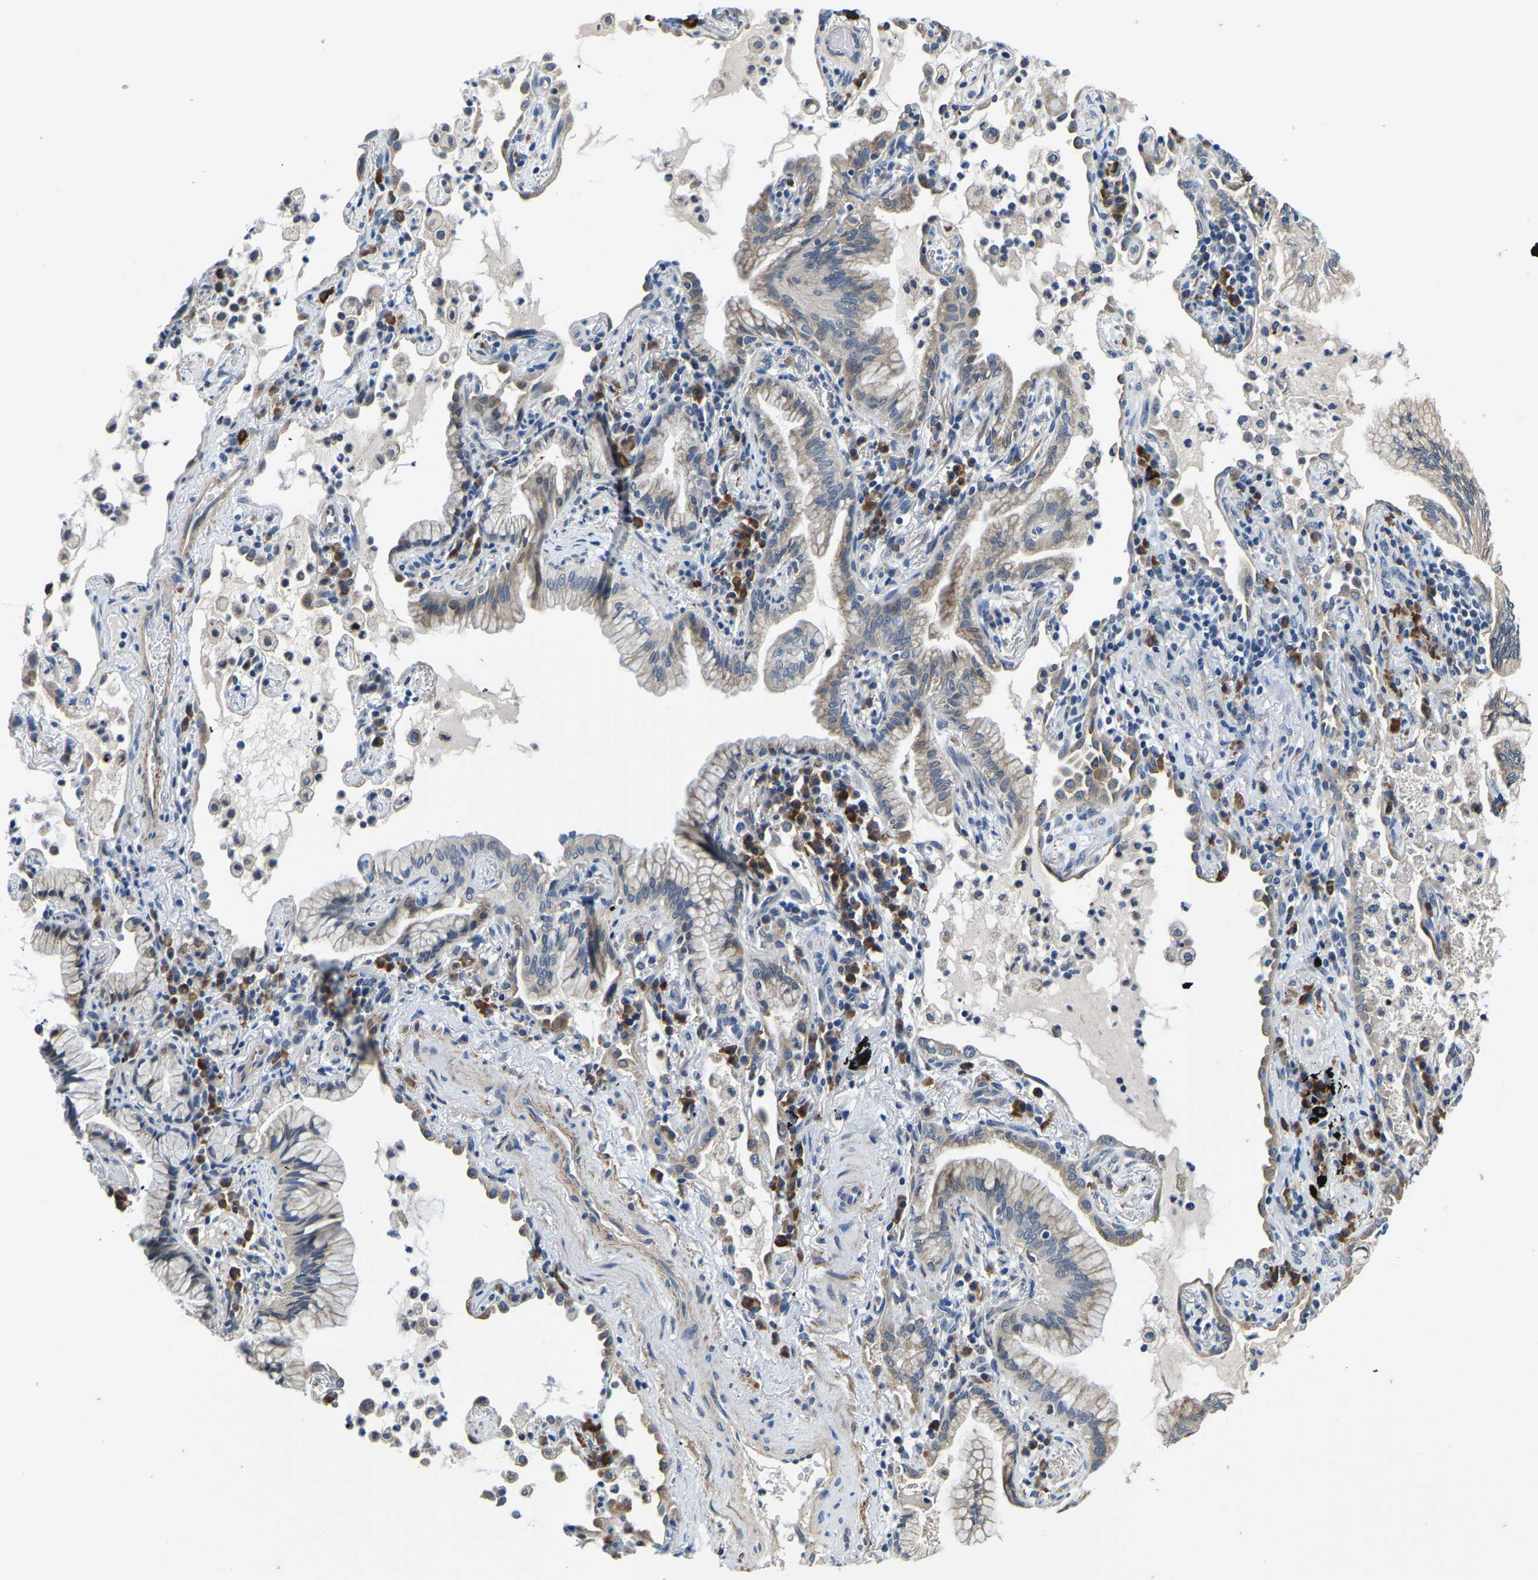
{"staining": {"intensity": "weak", "quantity": ">75%", "location": "cytoplasmic/membranous"}, "tissue": "lung cancer", "cell_type": "Tumor cells", "image_type": "cancer", "snomed": [{"axis": "morphology", "description": "Adenocarcinoma, NOS"}, {"axis": "topography", "description": "Lung"}], "caption": "Weak cytoplasmic/membranous protein positivity is appreciated in approximately >75% of tumor cells in lung adenocarcinoma. The staining was performed using DAB to visualize the protein expression in brown, while the nuclei were stained in blue with hematoxylin (Magnification: 20x).", "gene": "LIAS", "patient": {"sex": "female", "age": 70}}